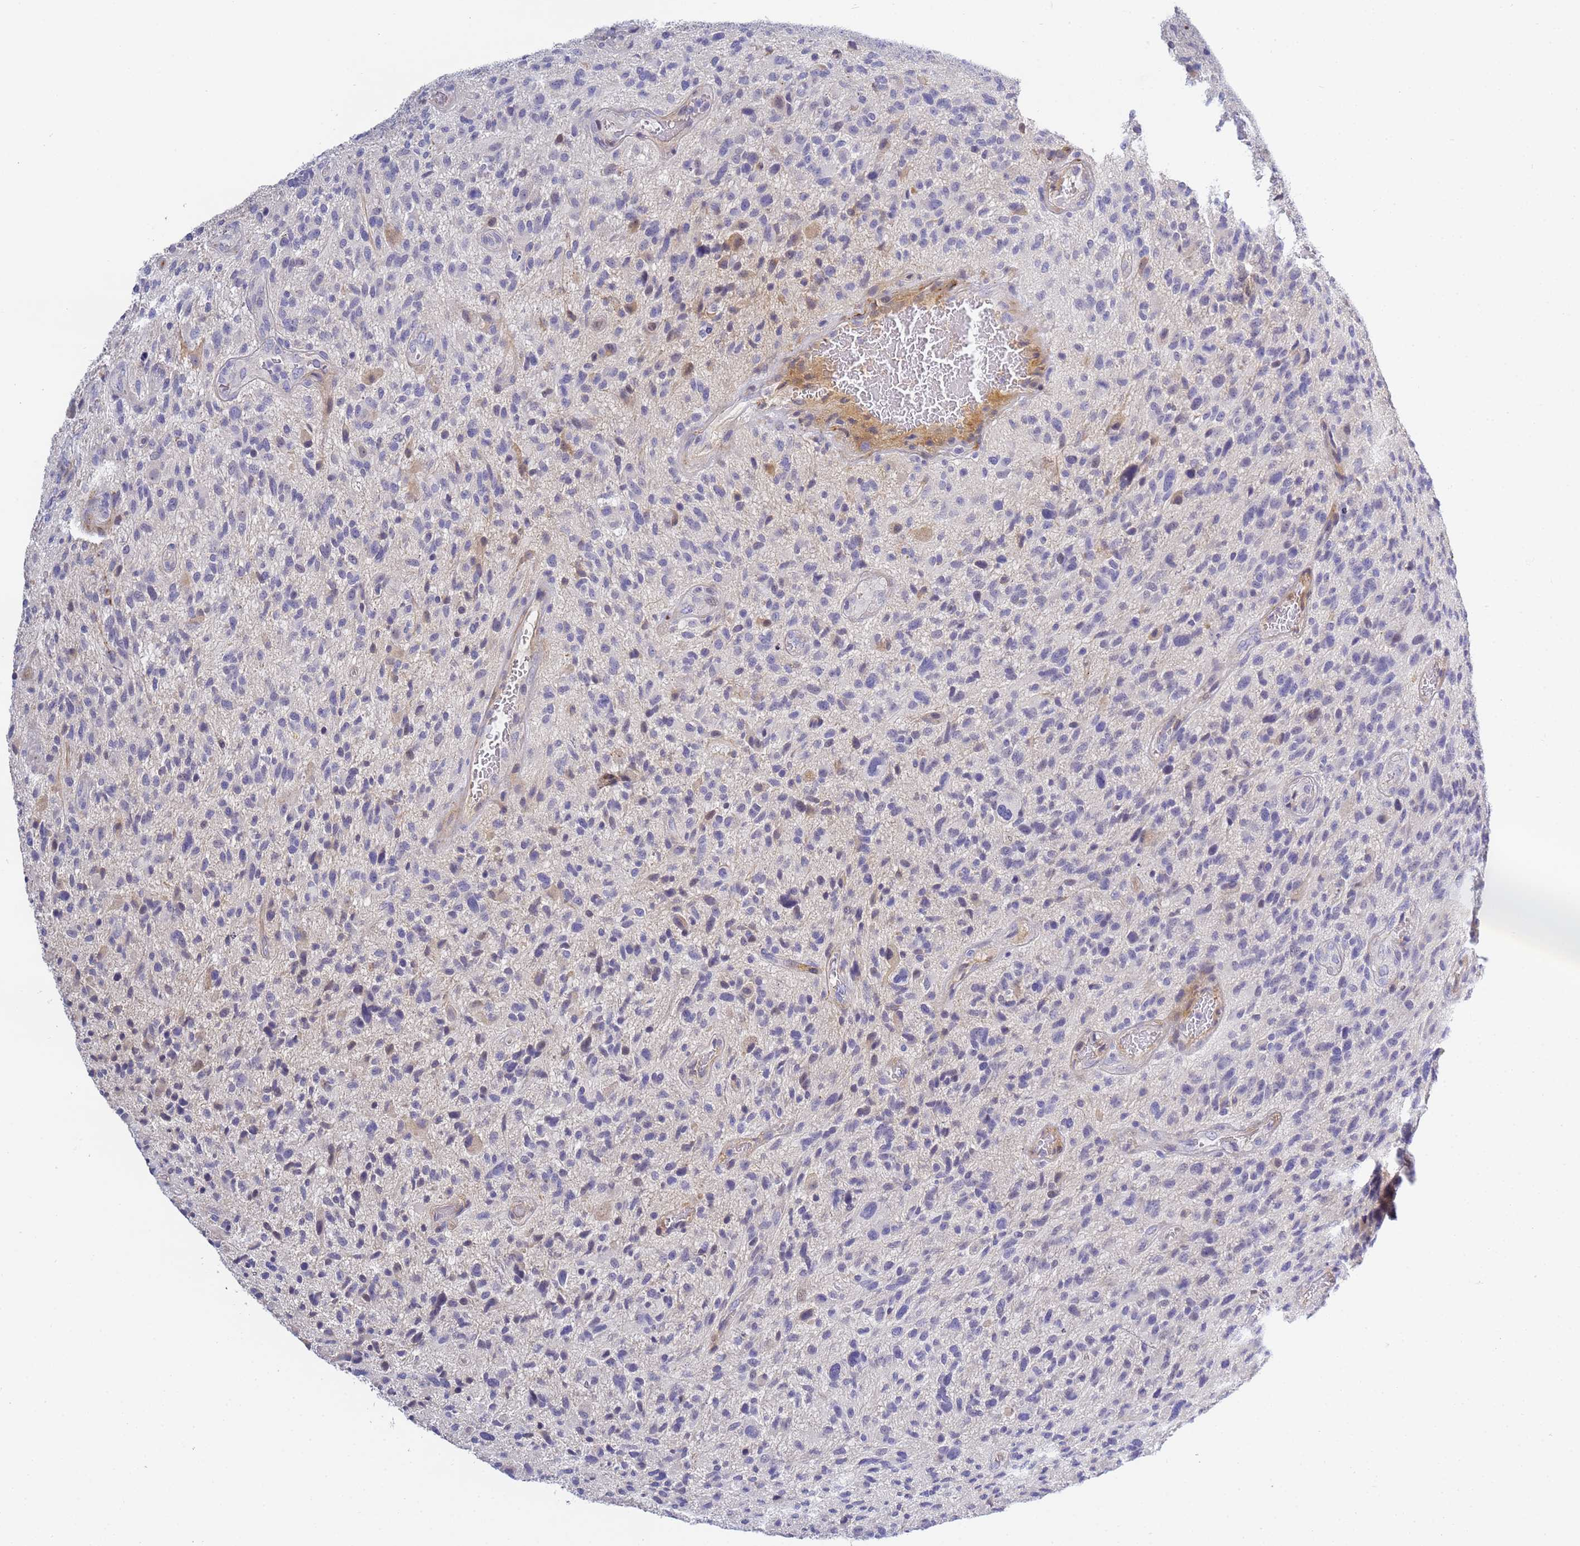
{"staining": {"intensity": "negative", "quantity": "none", "location": "none"}, "tissue": "glioma", "cell_type": "Tumor cells", "image_type": "cancer", "snomed": [{"axis": "morphology", "description": "Glioma, malignant, High grade"}, {"axis": "topography", "description": "Brain"}], "caption": "High magnification brightfield microscopy of malignant glioma (high-grade) stained with DAB (3,3'-diaminobenzidine) (brown) and counterstained with hematoxylin (blue): tumor cells show no significant staining.", "gene": "CFH", "patient": {"sex": "male", "age": 47}}